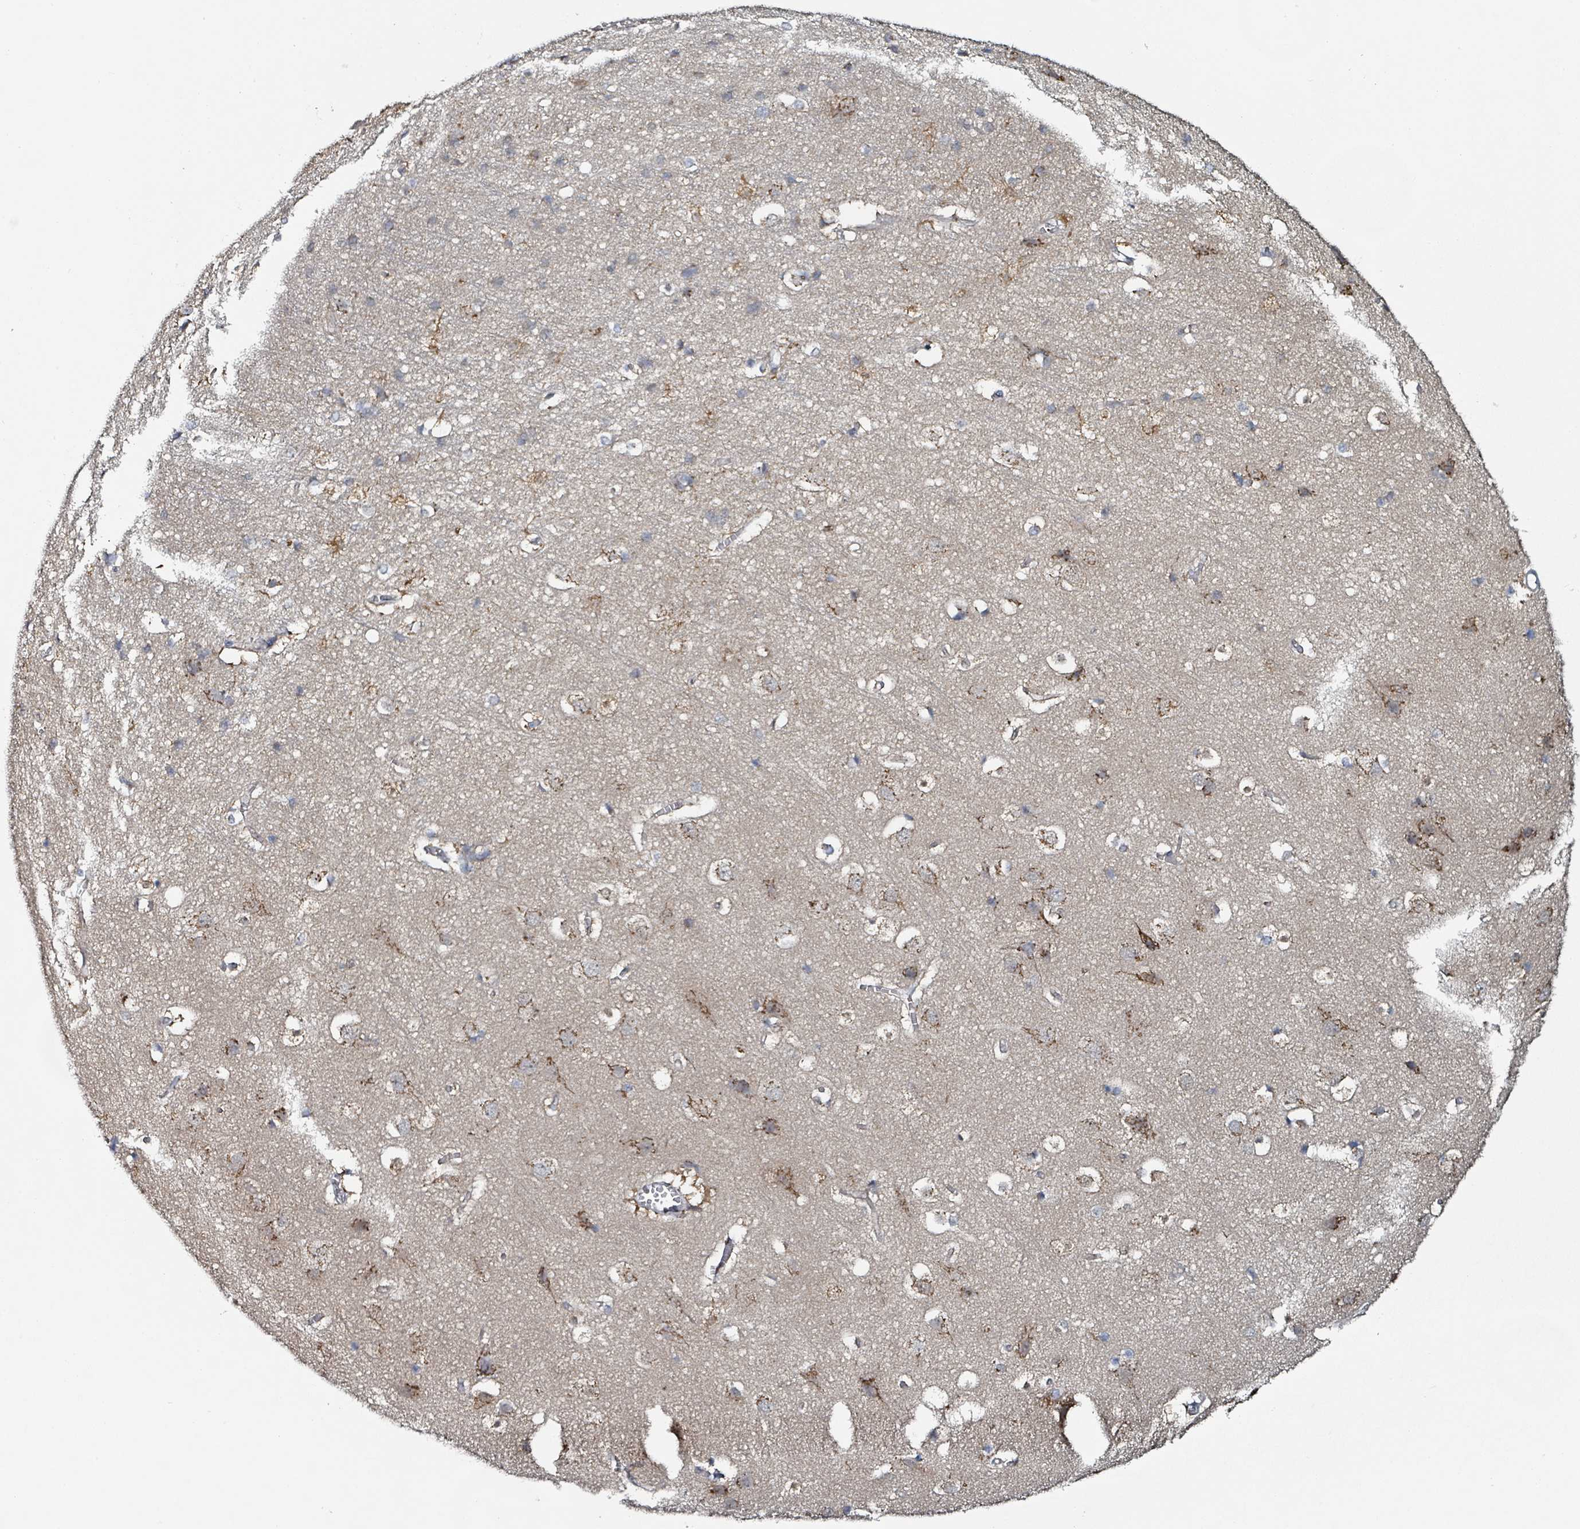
{"staining": {"intensity": "strong", "quantity": ">75%", "location": "cytoplasmic/membranous"}, "tissue": "cerebral cortex", "cell_type": "Endothelial cells", "image_type": "normal", "snomed": [{"axis": "morphology", "description": "Normal tissue, NOS"}, {"axis": "topography", "description": "Cerebral cortex"}], "caption": "Cerebral cortex stained with DAB (3,3'-diaminobenzidine) immunohistochemistry (IHC) displays high levels of strong cytoplasmic/membranous positivity in approximately >75% of endothelial cells. (Stains: DAB in brown, nuclei in blue, Microscopy: brightfield microscopy at high magnification).", "gene": "B3GAT3", "patient": {"sex": "male", "age": 54}}